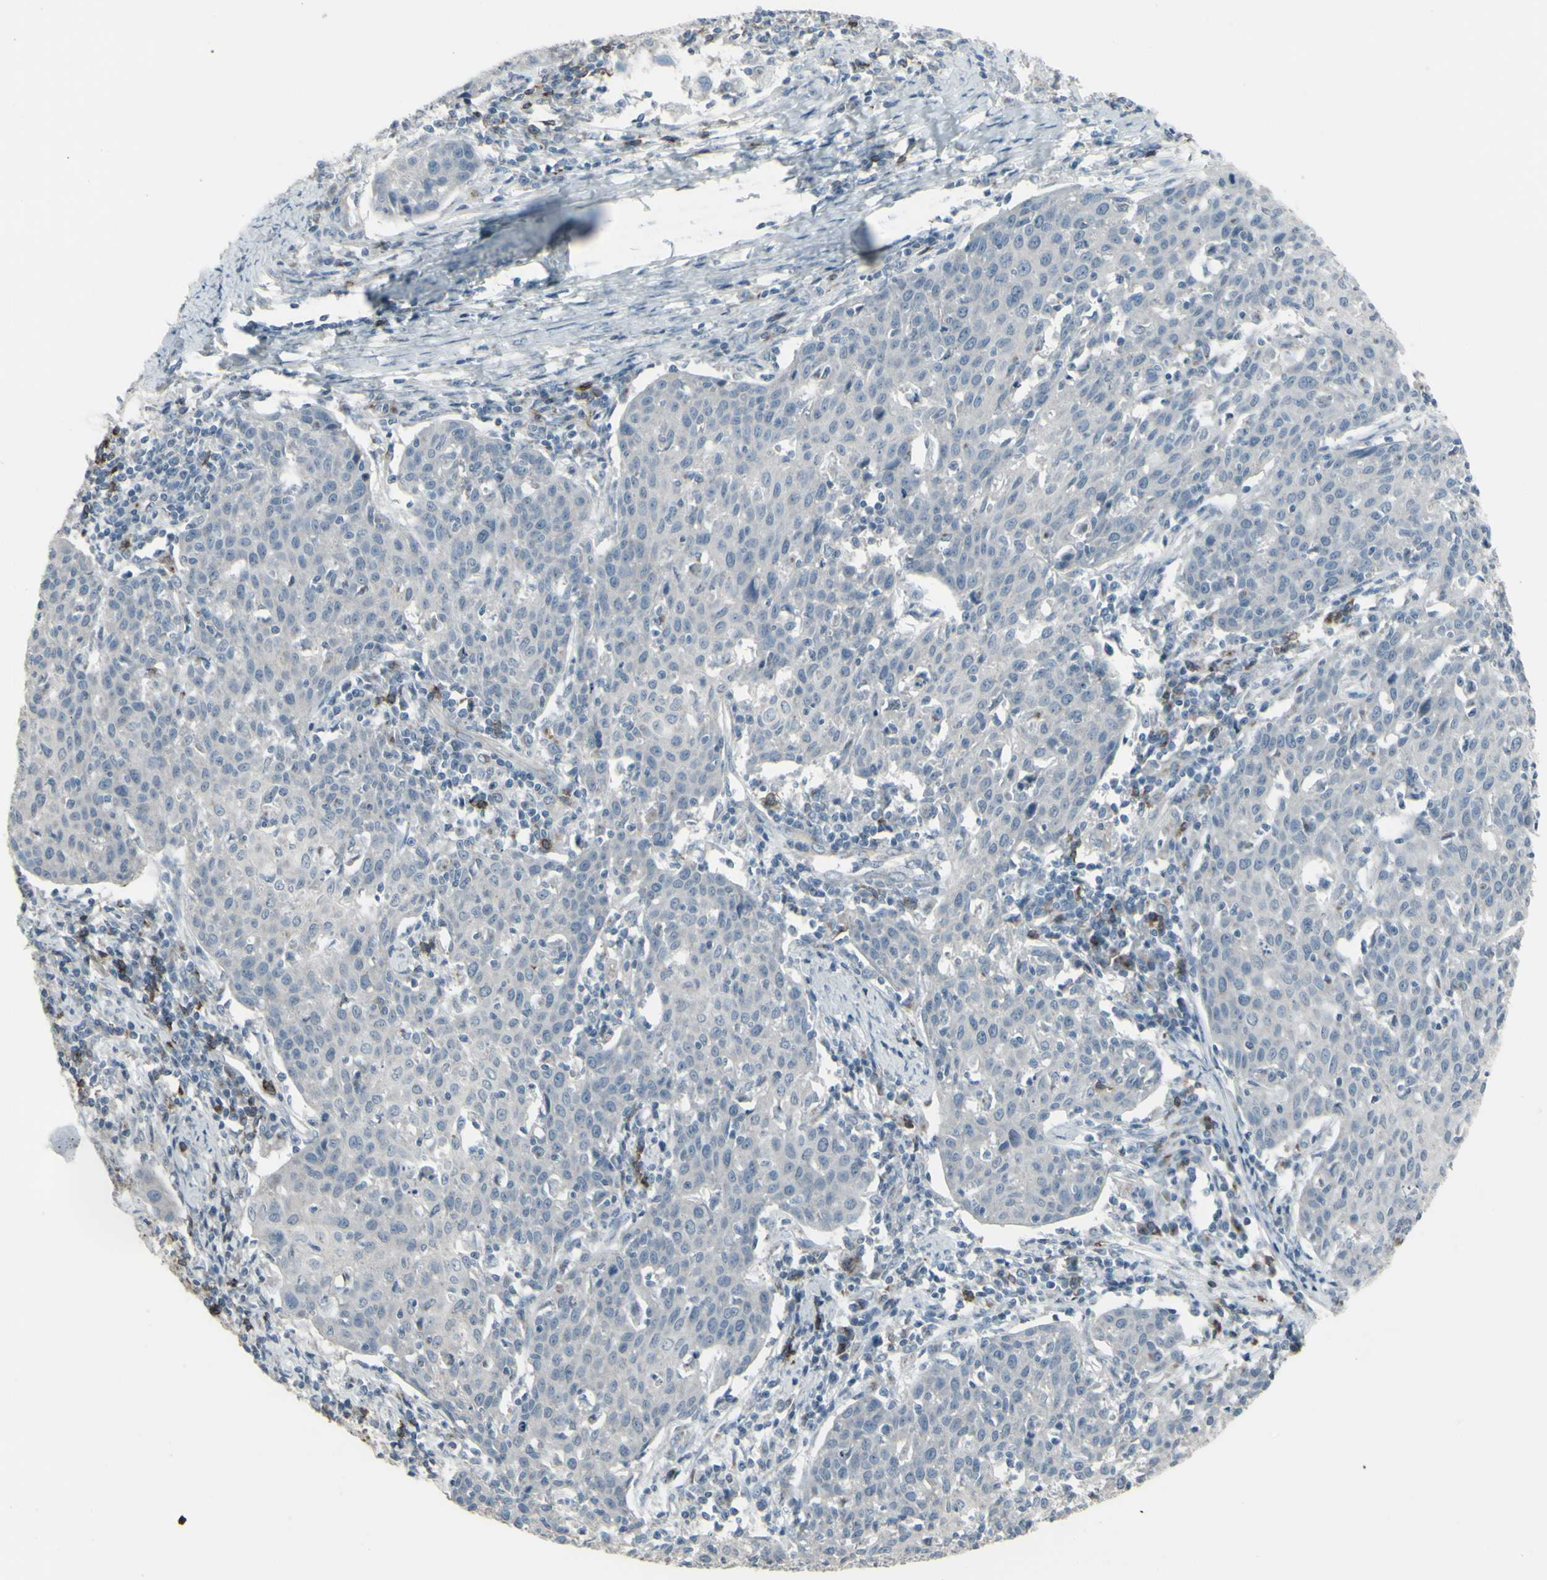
{"staining": {"intensity": "negative", "quantity": "none", "location": "none"}, "tissue": "cervical cancer", "cell_type": "Tumor cells", "image_type": "cancer", "snomed": [{"axis": "morphology", "description": "Squamous cell carcinoma, NOS"}, {"axis": "topography", "description": "Cervix"}], "caption": "This is an immunohistochemistry micrograph of human cervical squamous cell carcinoma. There is no staining in tumor cells.", "gene": "CD79B", "patient": {"sex": "female", "age": 38}}